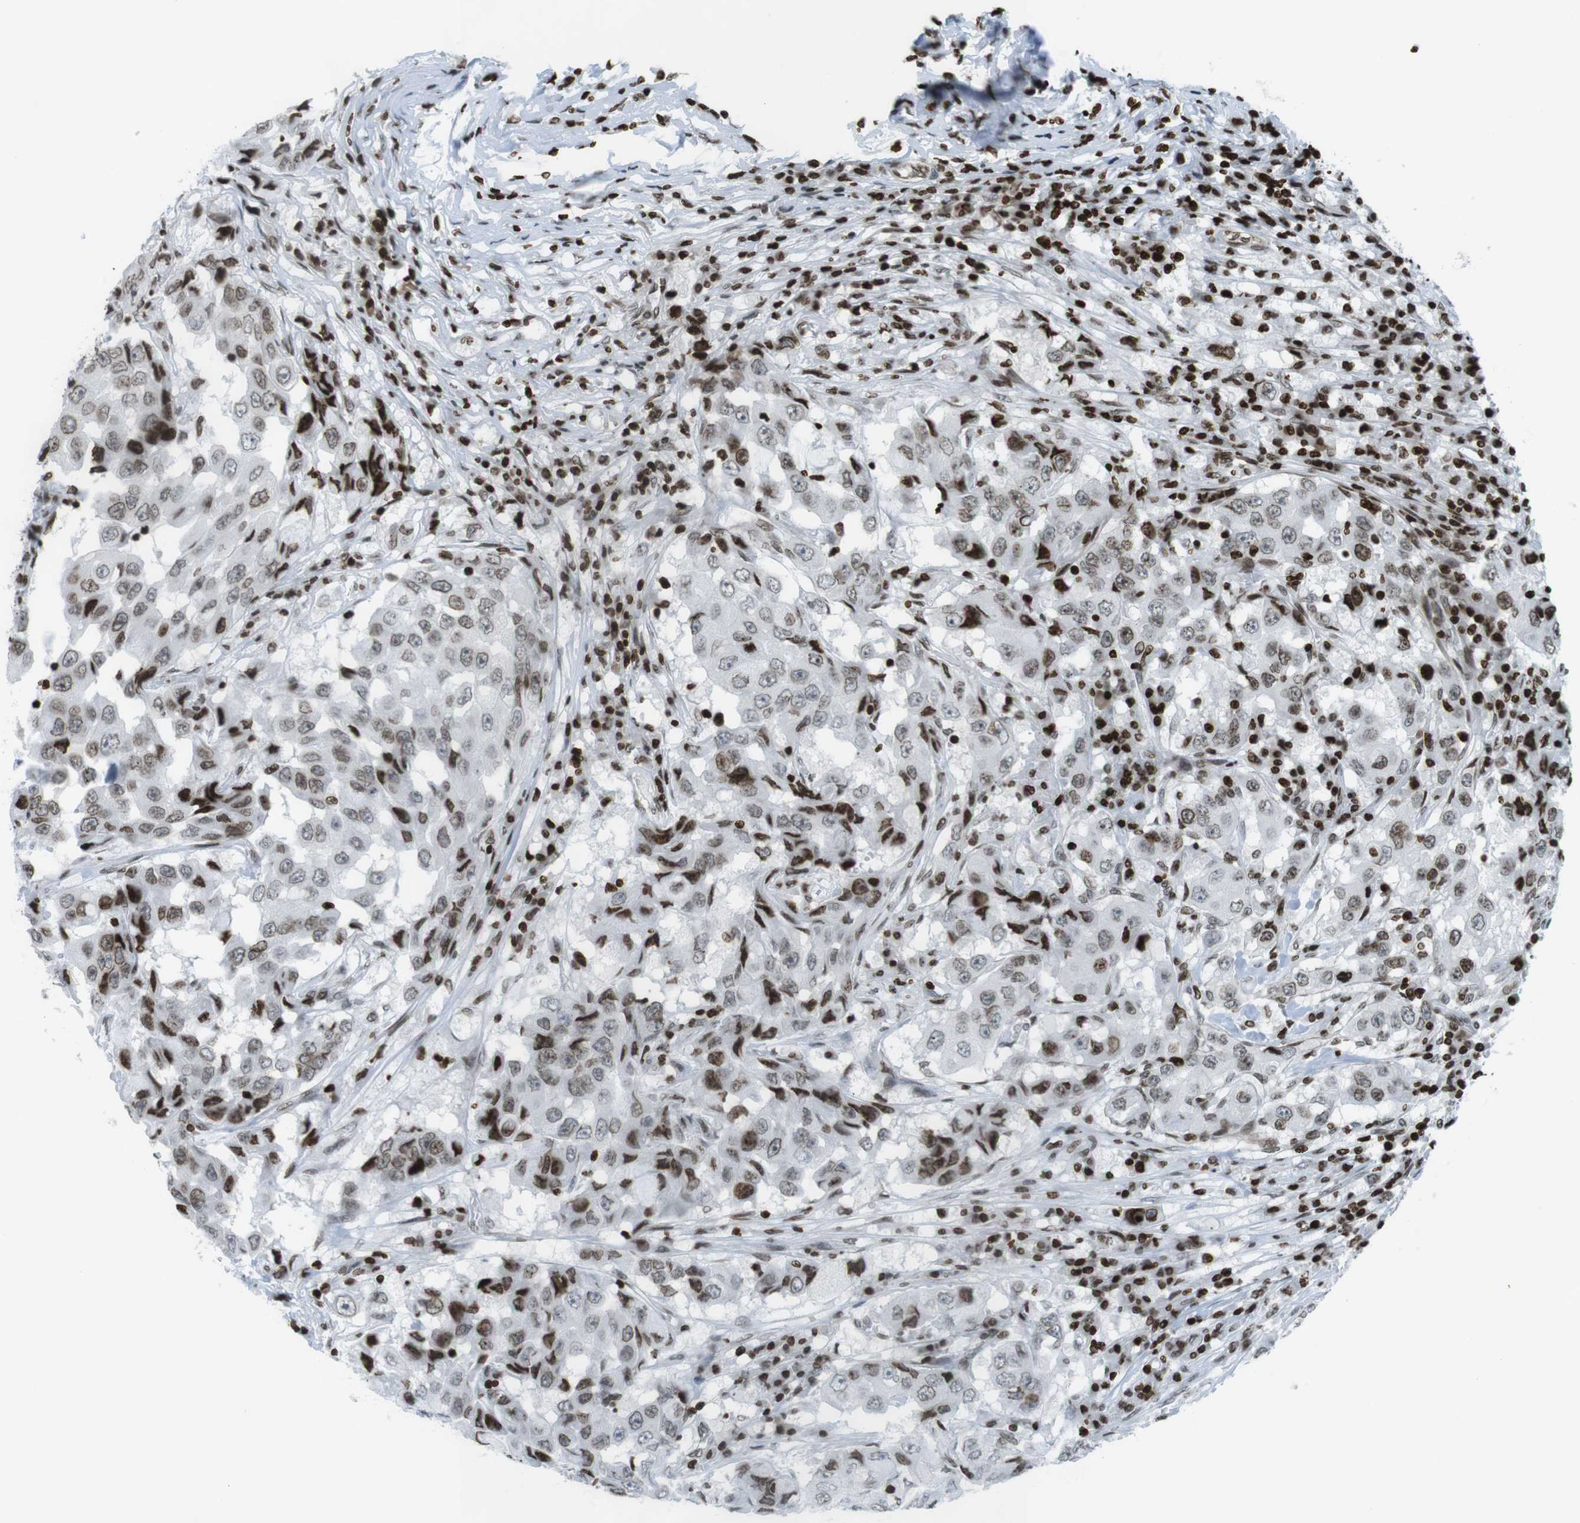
{"staining": {"intensity": "weak", "quantity": ">75%", "location": "nuclear"}, "tissue": "breast cancer", "cell_type": "Tumor cells", "image_type": "cancer", "snomed": [{"axis": "morphology", "description": "Duct carcinoma"}, {"axis": "topography", "description": "Breast"}], "caption": "A micrograph of human breast cancer stained for a protein reveals weak nuclear brown staining in tumor cells.", "gene": "H2AC8", "patient": {"sex": "female", "age": 27}}